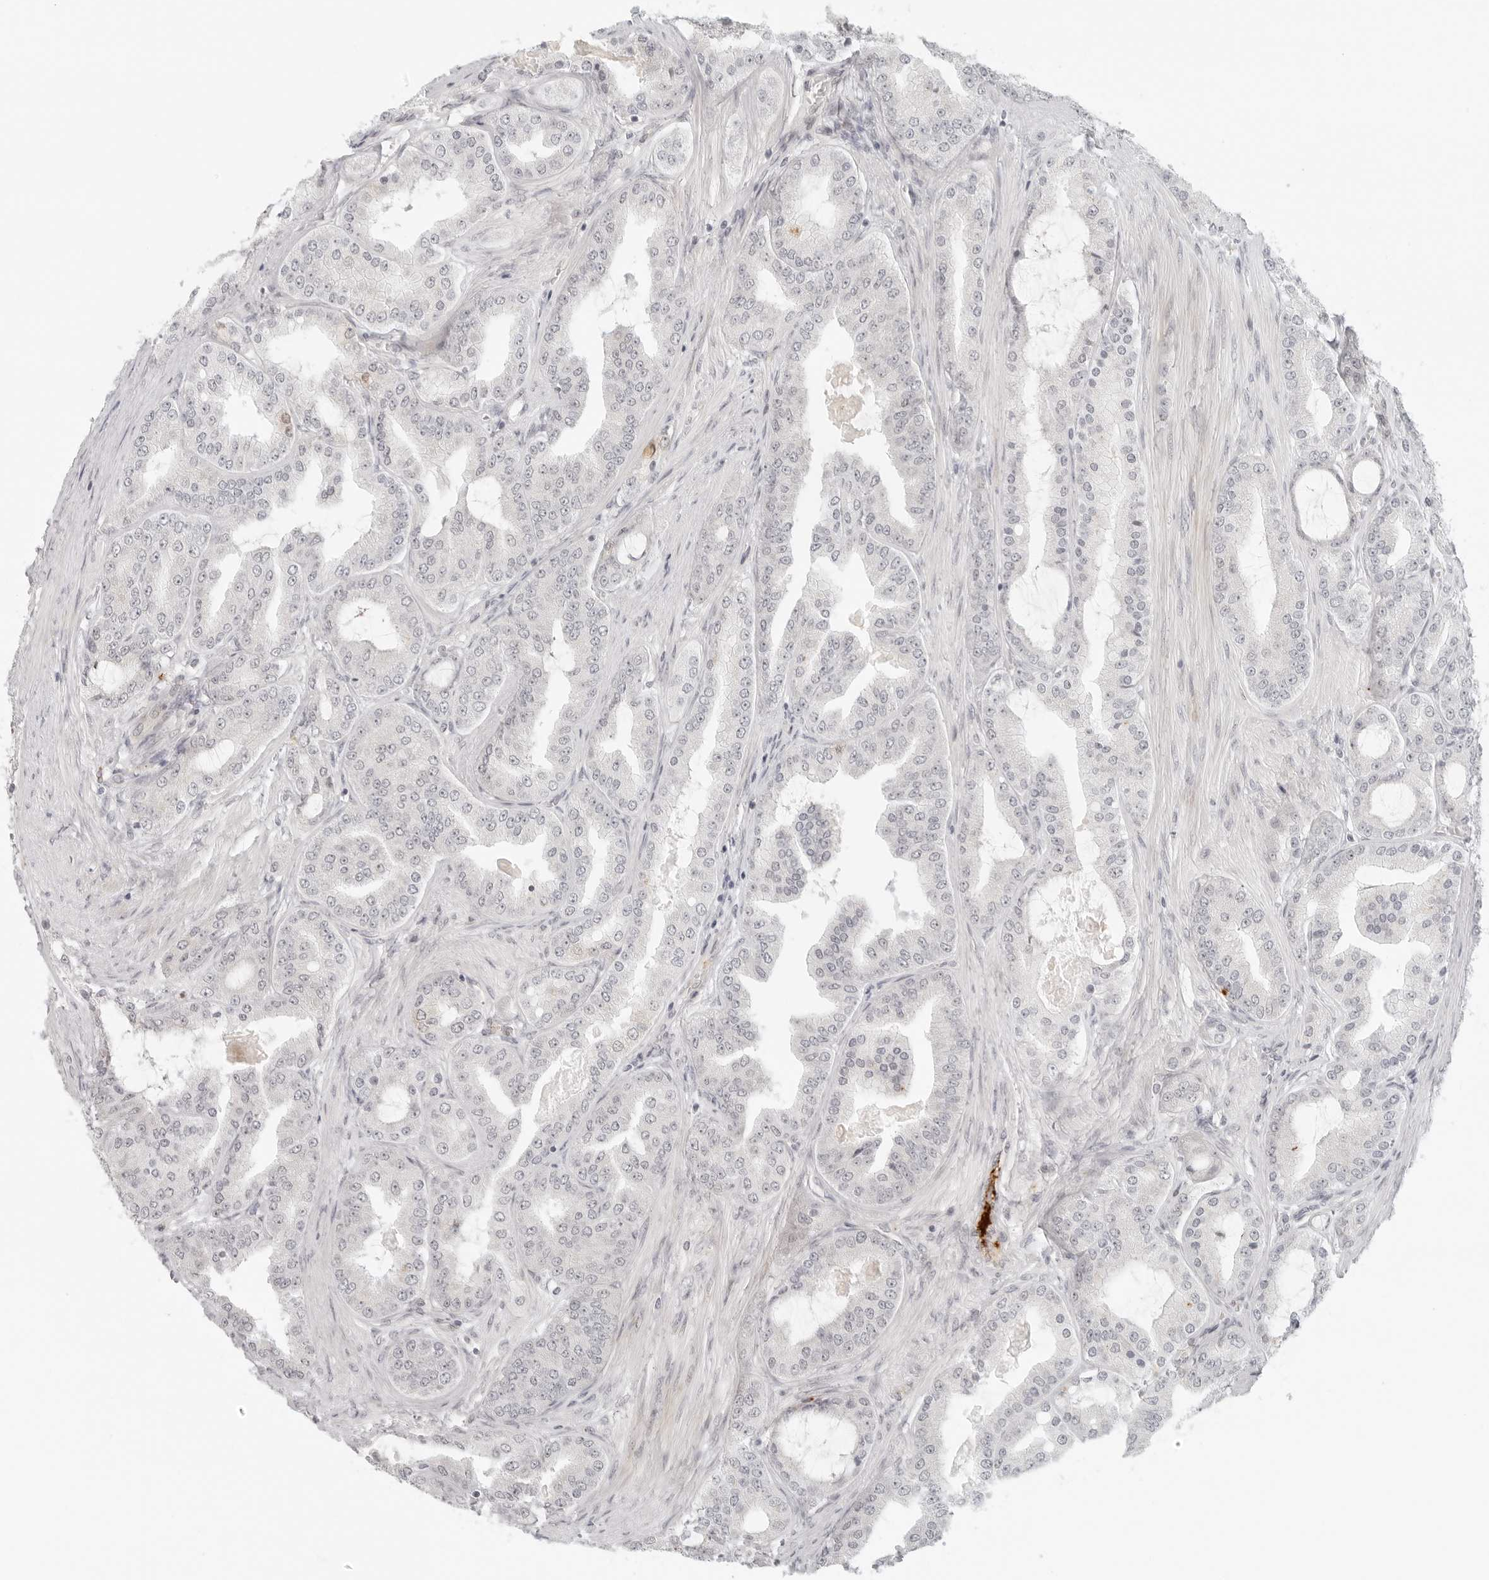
{"staining": {"intensity": "negative", "quantity": "none", "location": "none"}, "tissue": "prostate cancer", "cell_type": "Tumor cells", "image_type": "cancer", "snomed": [{"axis": "morphology", "description": "Adenocarcinoma, High grade"}, {"axis": "topography", "description": "Prostate"}], "caption": "An IHC photomicrograph of prostate cancer (adenocarcinoma (high-grade)) is shown. There is no staining in tumor cells of prostate cancer (adenocarcinoma (high-grade)).", "gene": "ZNF678", "patient": {"sex": "male", "age": 60}}